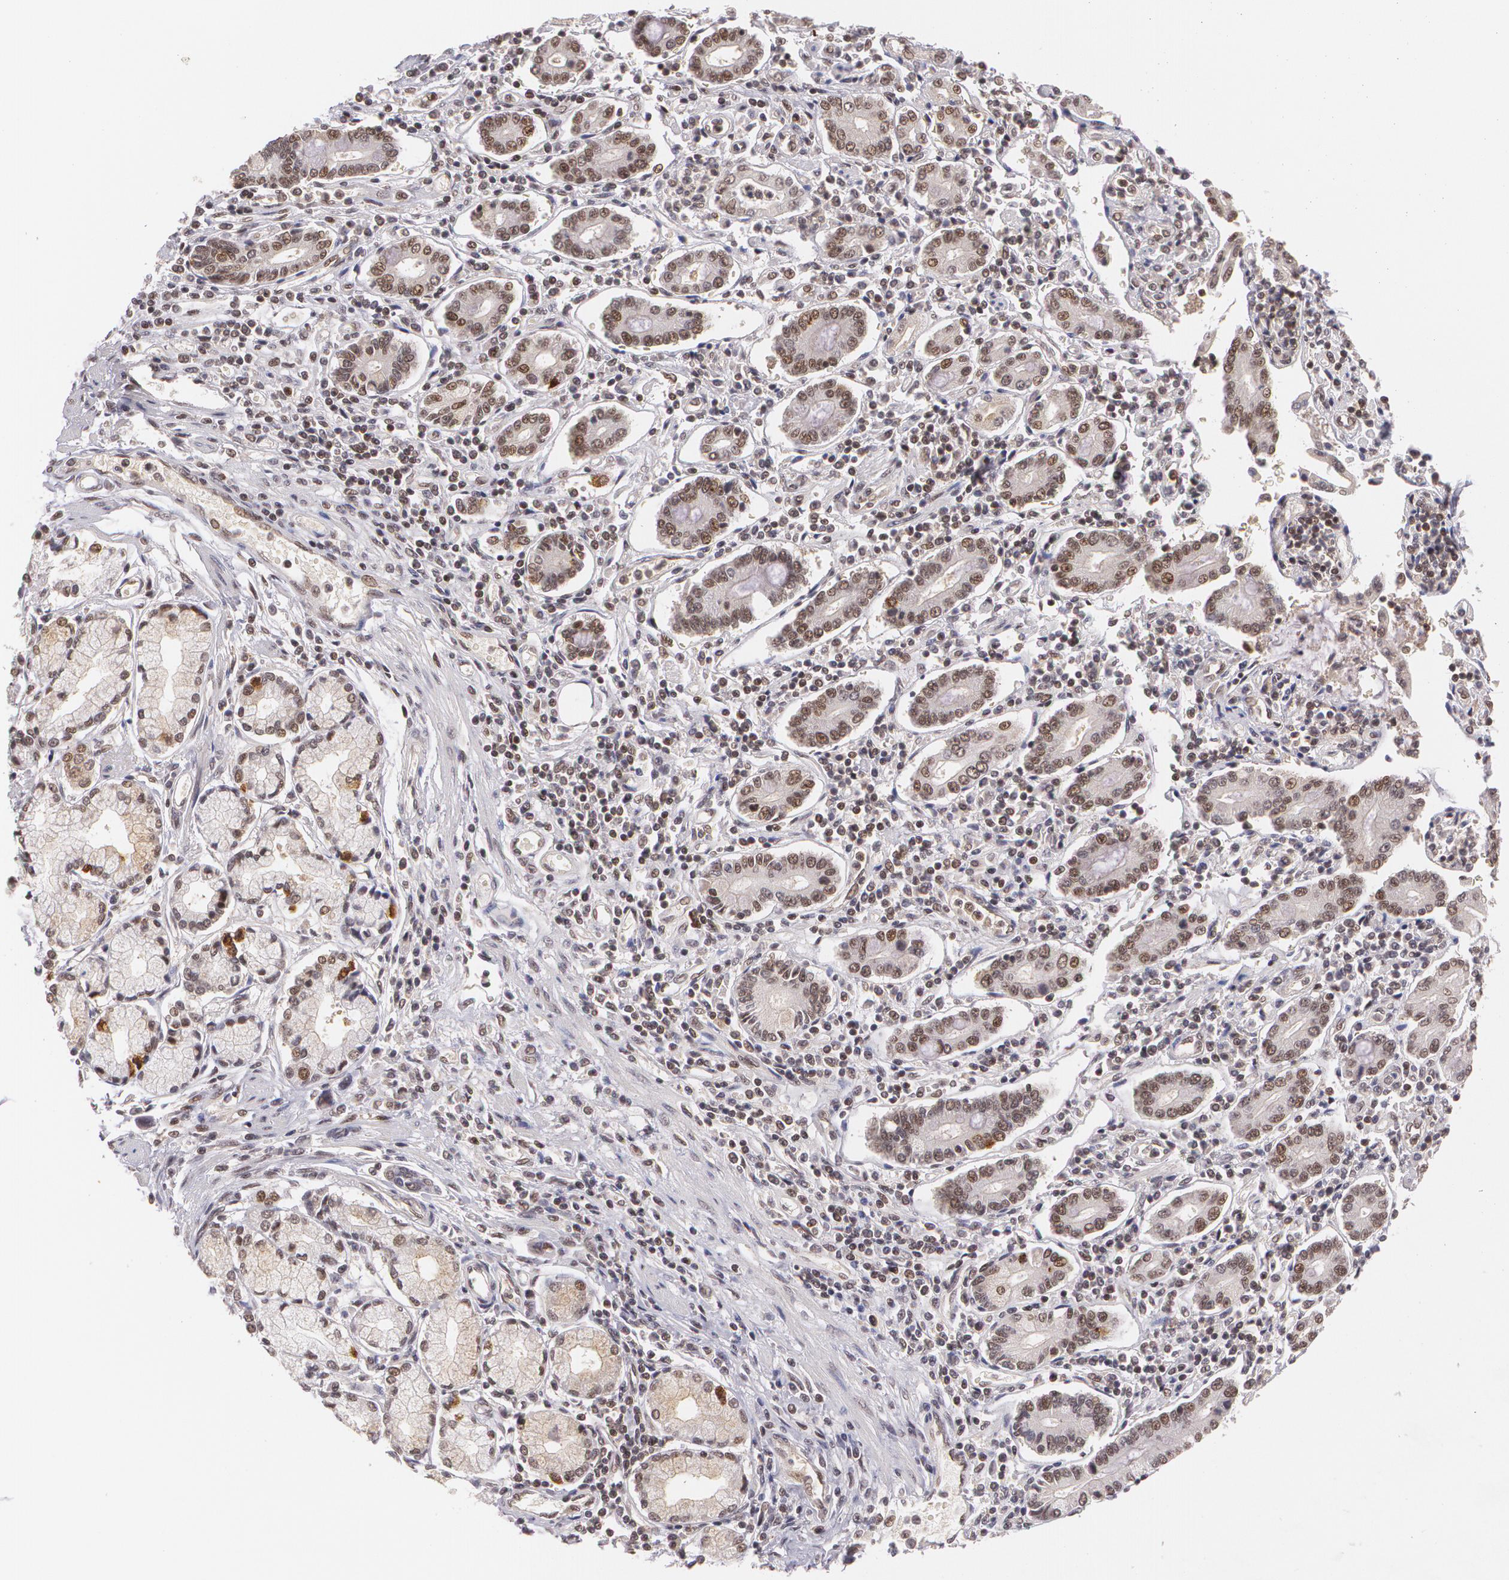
{"staining": {"intensity": "weak", "quantity": "<25%", "location": "cytoplasmic/membranous,nuclear"}, "tissue": "pancreatic cancer", "cell_type": "Tumor cells", "image_type": "cancer", "snomed": [{"axis": "morphology", "description": "Adenocarcinoma, NOS"}, {"axis": "topography", "description": "Pancreas"}], "caption": "This histopathology image is of pancreatic cancer stained with immunohistochemistry (IHC) to label a protein in brown with the nuclei are counter-stained blue. There is no expression in tumor cells.", "gene": "CUL2", "patient": {"sex": "female", "age": 57}}